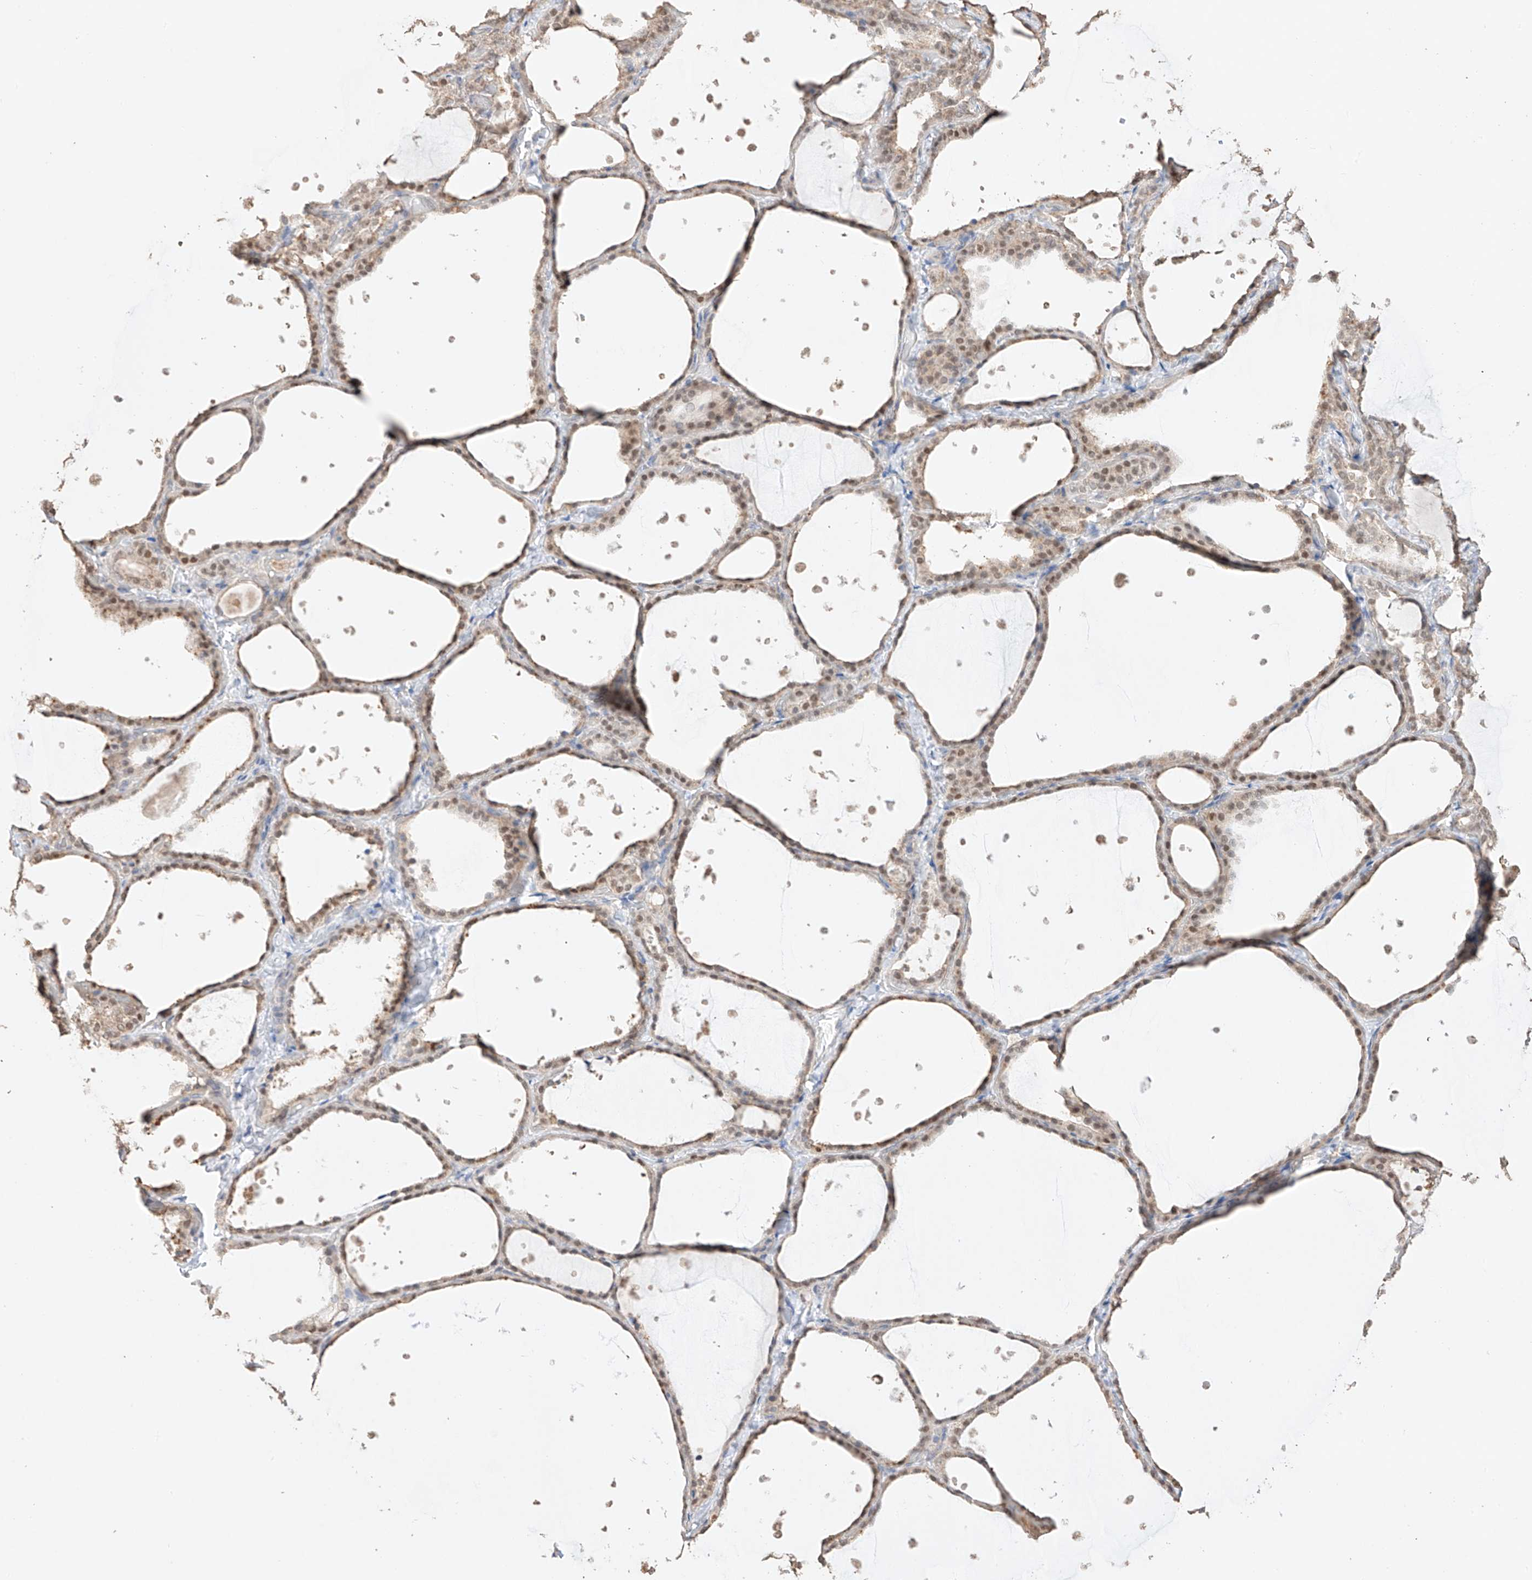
{"staining": {"intensity": "weak", "quantity": ">75%", "location": "cytoplasmic/membranous,nuclear"}, "tissue": "thyroid gland", "cell_type": "Glandular cells", "image_type": "normal", "snomed": [{"axis": "morphology", "description": "Normal tissue, NOS"}, {"axis": "topography", "description": "Thyroid gland"}], "caption": "Immunohistochemistry of normal thyroid gland demonstrates low levels of weak cytoplasmic/membranous,nuclear expression in about >75% of glandular cells.", "gene": "APIP", "patient": {"sex": "female", "age": 44}}